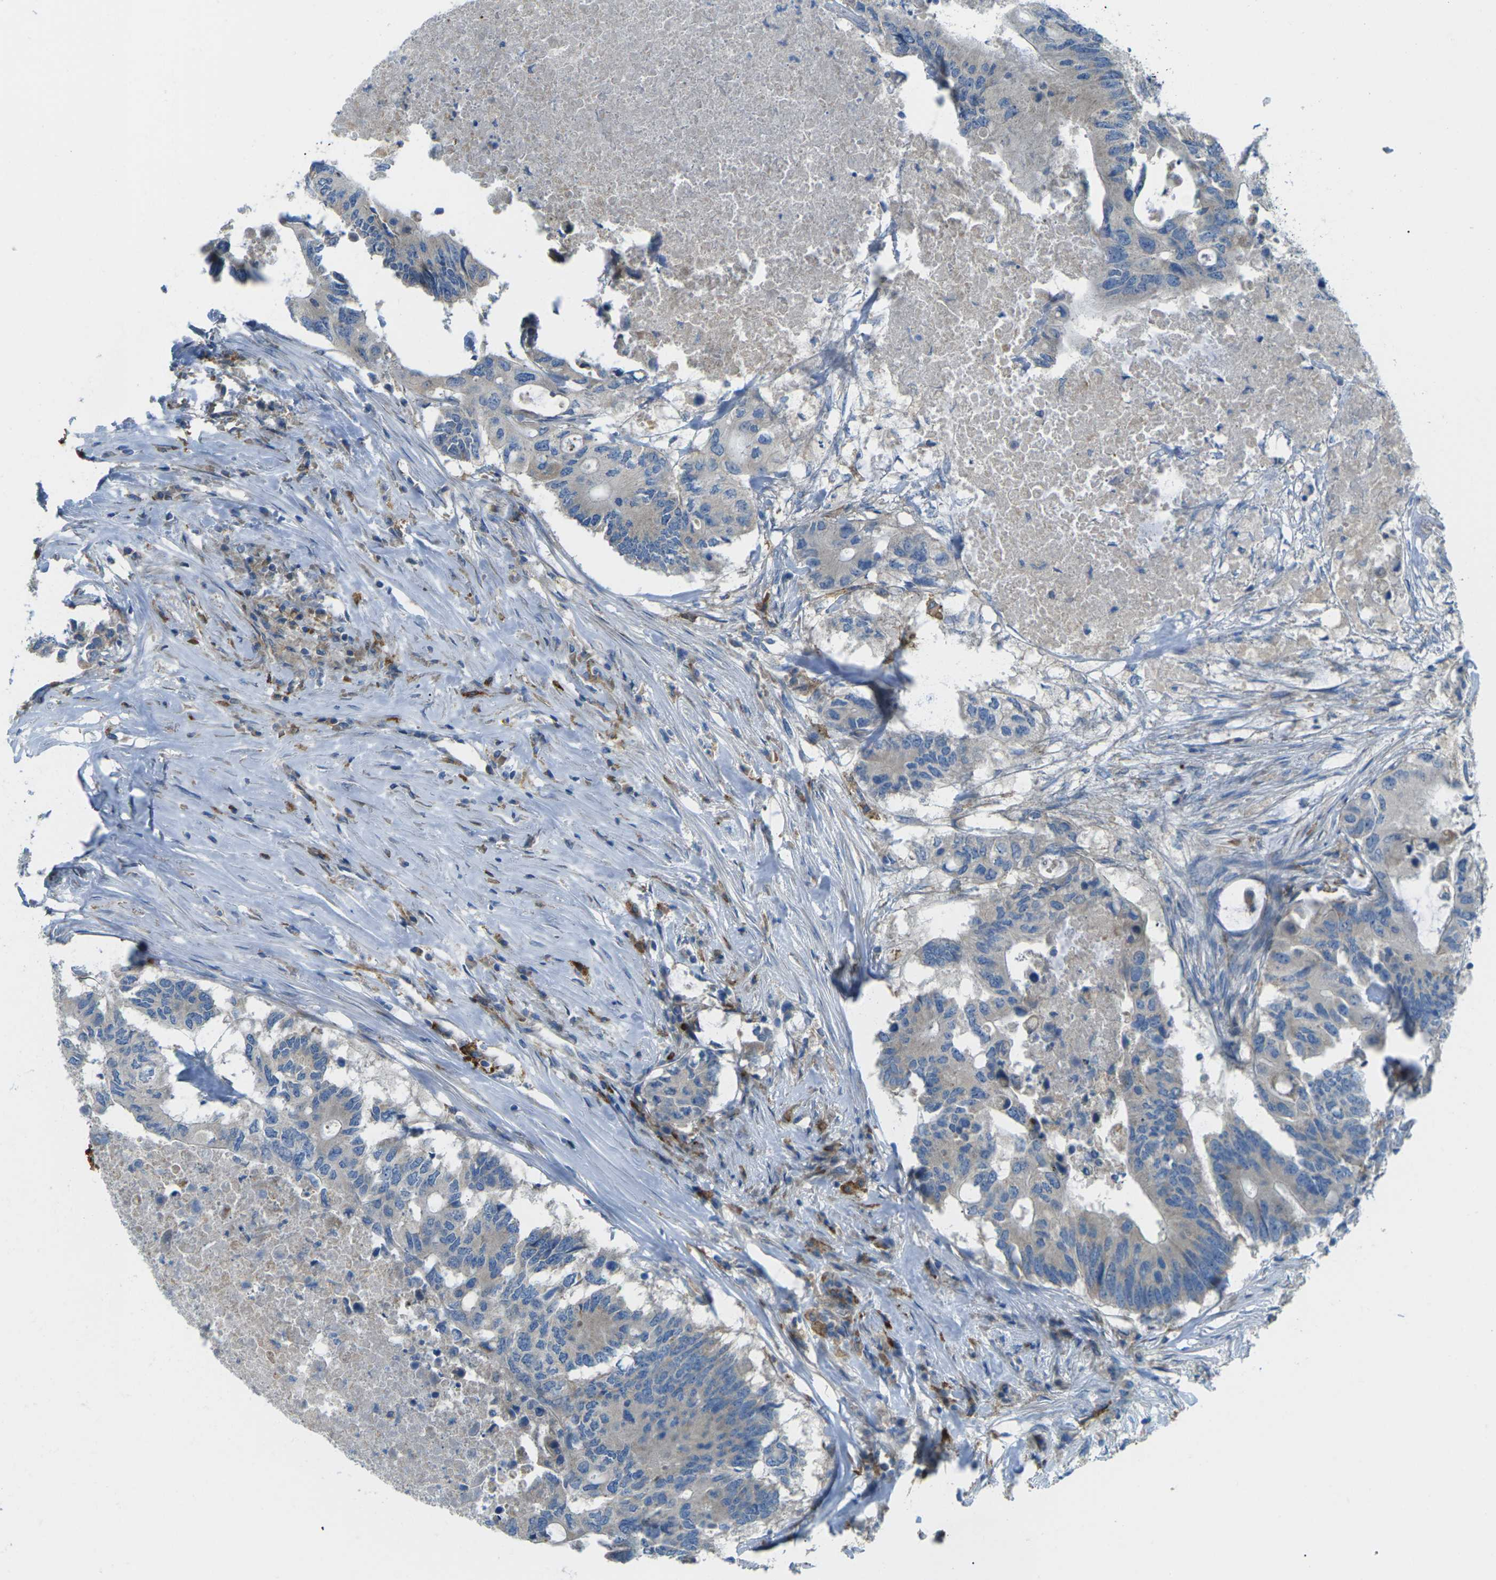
{"staining": {"intensity": "weak", "quantity": ">75%", "location": "cytoplasmic/membranous"}, "tissue": "colorectal cancer", "cell_type": "Tumor cells", "image_type": "cancer", "snomed": [{"axis": "morphology", "description": "Adenocarcinoma, NOS"}, {"axis": "topography", "description": "Colon"}], "caption": "A photomicrograph showing weak cytoplasmic/membranous expression in about >75% of tumor cells in adenocarcinoma (colorectal), as visualized by brown immunohistochemical staining.", "gene": "MYLK4", "patient": {"sex": "male", "age": 71}}